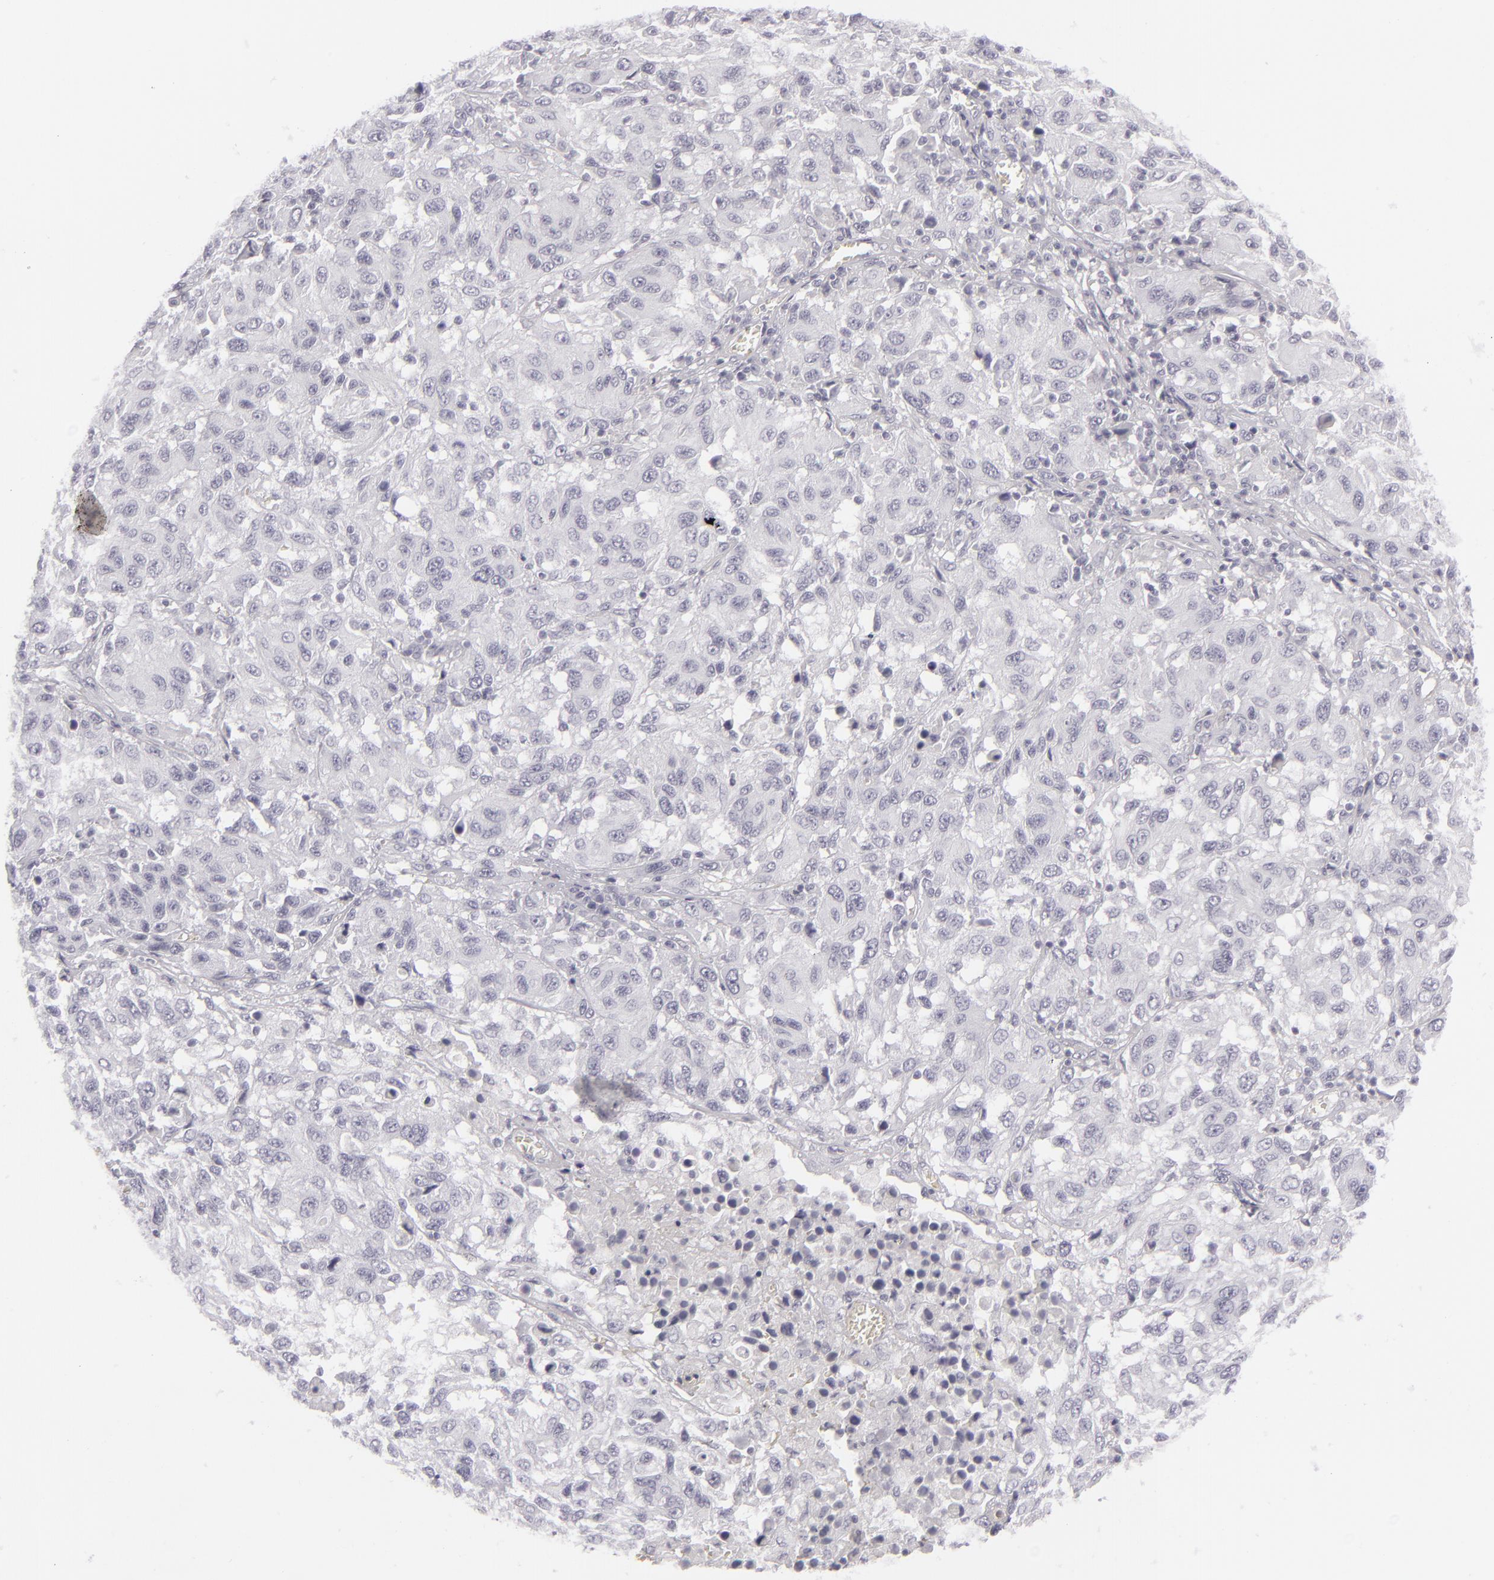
{"staining": {"intensity": "negative", "quantity": "none", "location": "none"}, "tissue": "melanoma", "cell_type": "Tumor cells", "image_type": "cancer", "snomed": [{"axis": "morphology", "description": "Malignant melanoma, NOS"}, {"axis": "topography", "description": "Skin"}], "caption": "Immunohistochemistry photomicrograph of neoplastic tissue: human malignant melanoma stained with DAB exhibits no significant protein expression in tumor cells.", "gene": "JUP", "patient": {"sex": "female", "age": 77}}